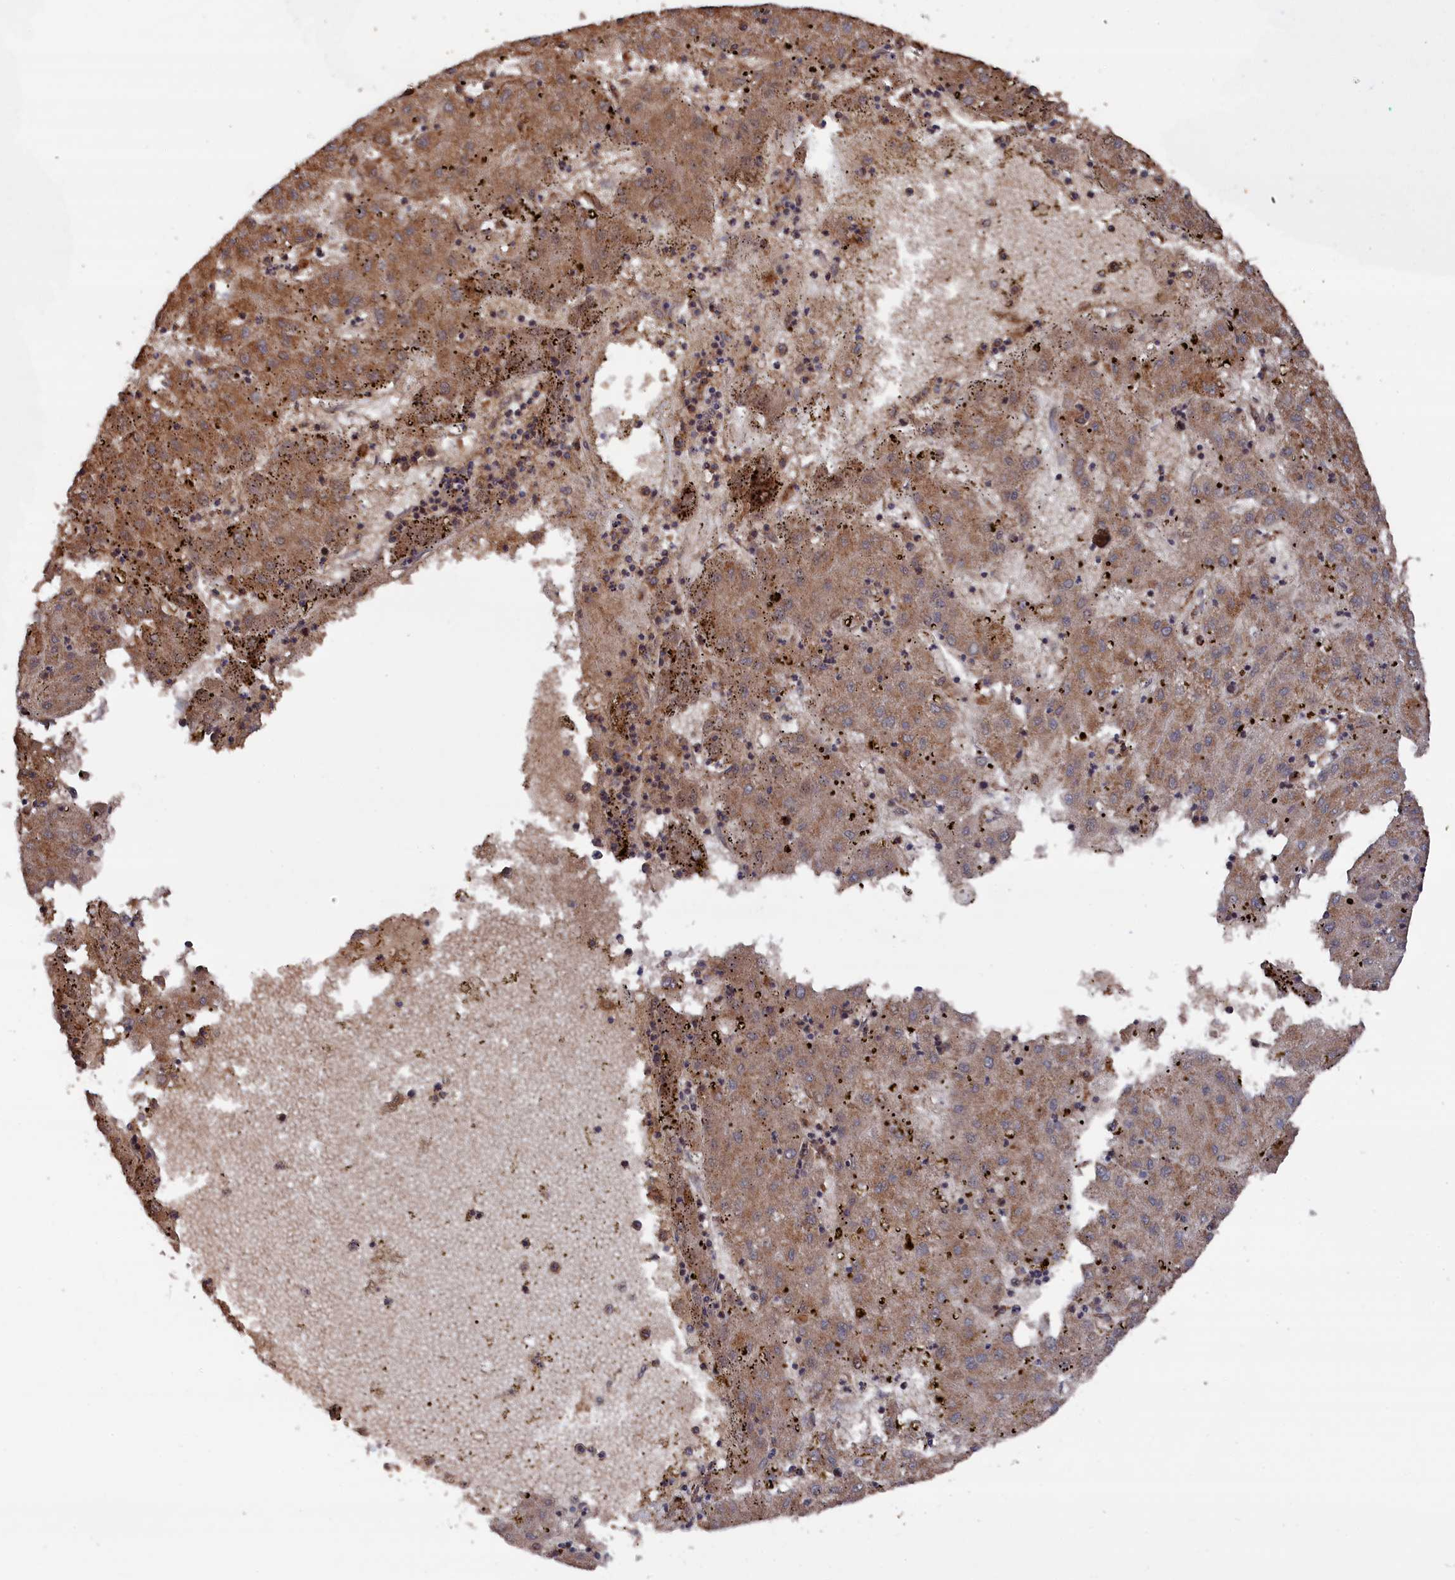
{"staining": {"intensity": "moderate", "quantity": ">75%", "location": "cytoplasmic/membranous"}, "tissue": "liver cancer", "cell_type": "Tumor cells", "image_type": "cancer", "snomed": [{"axis": "morphology", "description": "Carcinoma, Hepatocellular, NOS"}, {"axis": "topography", "description": "Liver"}], "caption": "IHC image of neoplastic tissue: human hepatocellular carcinoma (liver) stained using IHC demonstrates medium levels of moderate protein expression localized specifically in the cytoplasmic/membranous of tumor cells, appearing as a cytoplasmic/membranous brown color.", "gene": "CEACAM21", "patient": {"sex": "male", "age": 72}}